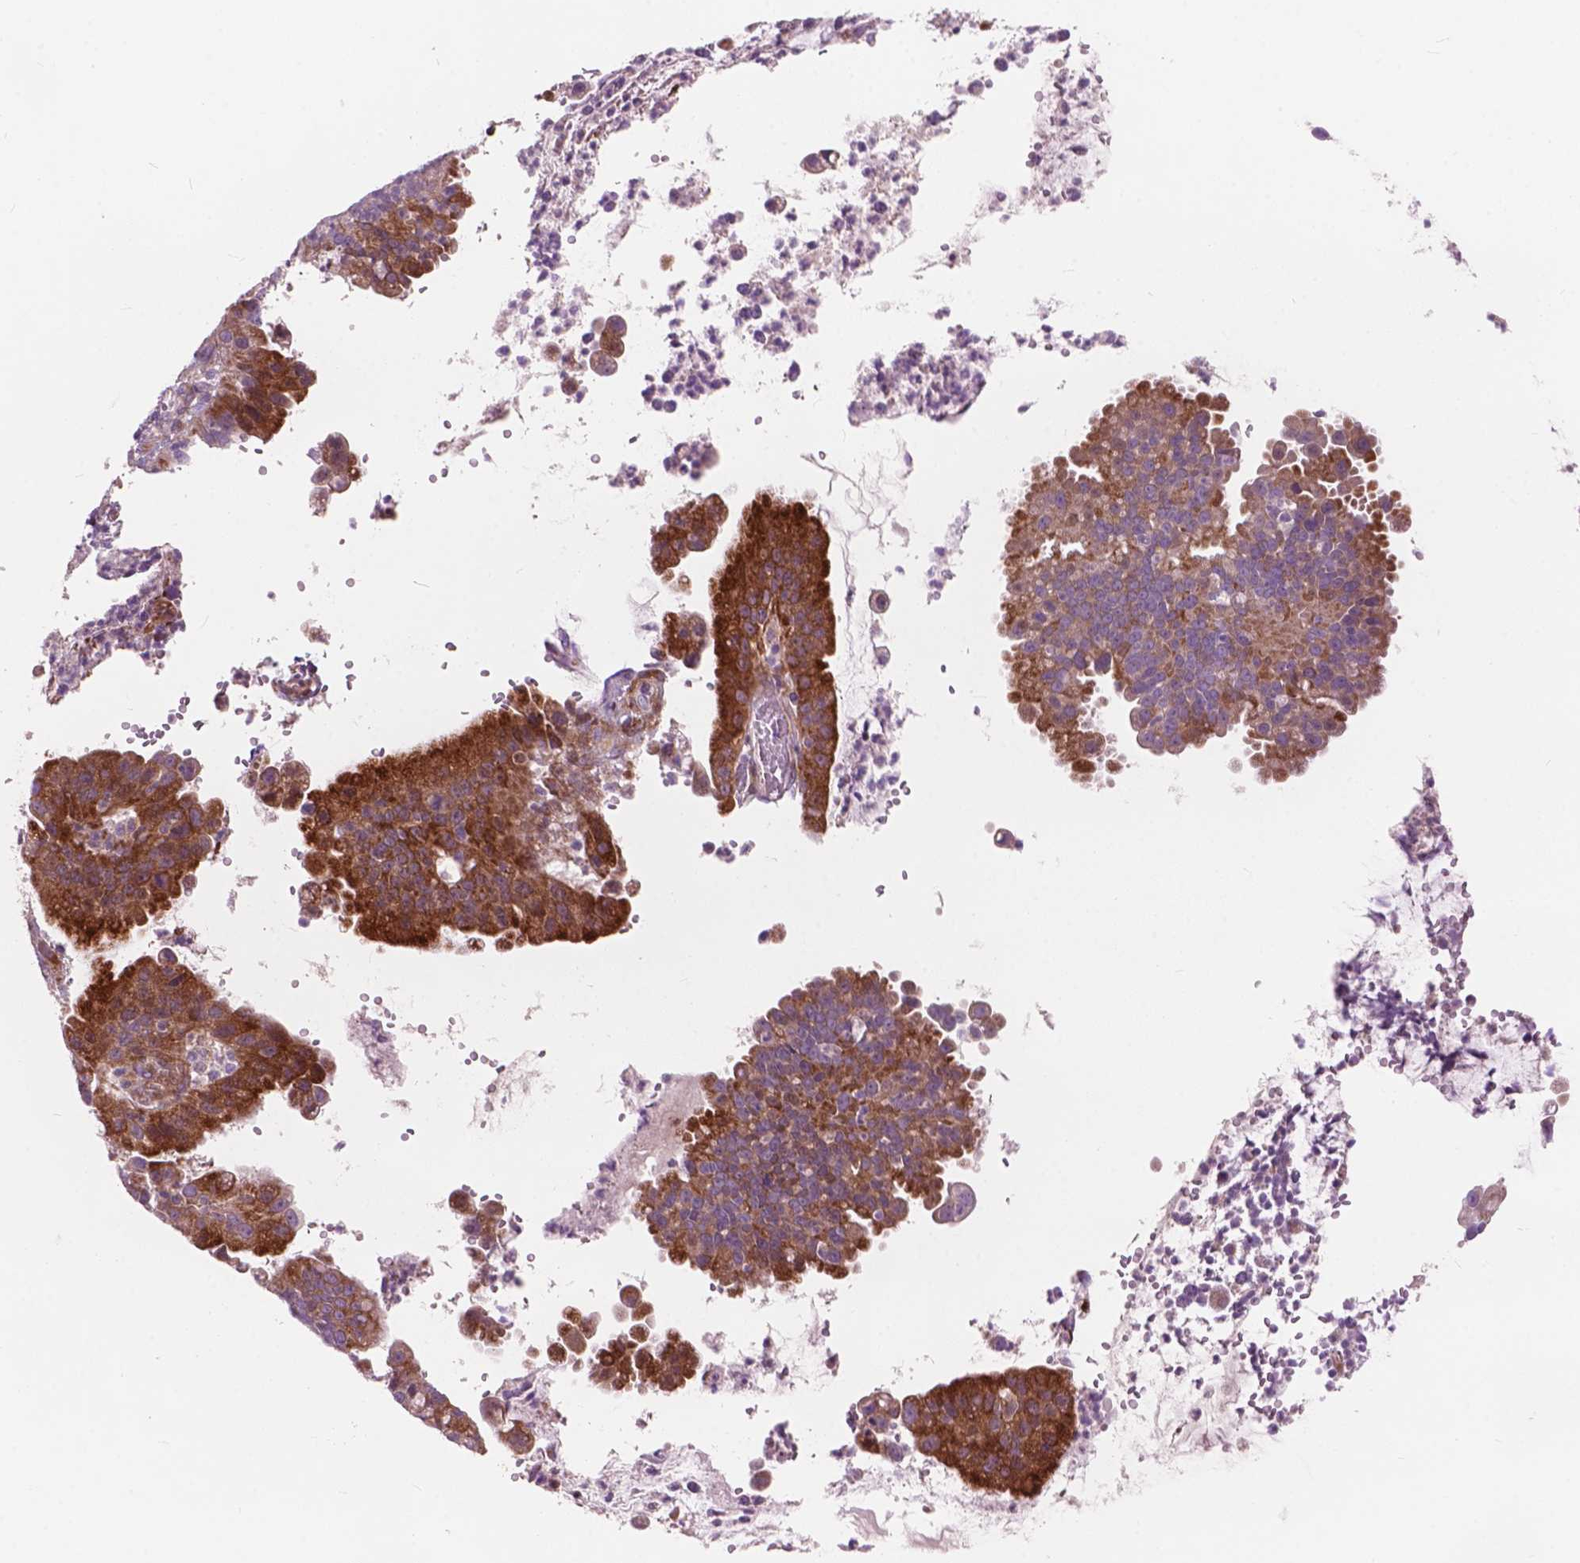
{"staining": {"intensity": "strong", "quantity": ">75%", "location": "cytoplasmic/membranous"}, "tissue": "cervical cancer", "cell_type": "Tumor cells", "image_type": "cancer", "snomed": [{"axis": "morphology", "description": "Adenocarcinoma, NOS"}, {"axis": "topography", "description": "Cervix"}], "caption": "IHC histopathology image of adenocarcinoma (cervical) stained for a protein (brown), which displays high levels of strong cytoplasmic/membranous staining in about >75% of tumor cells.", "gene": "MORN1", "patient": {"sex": "female", "age": 34}}